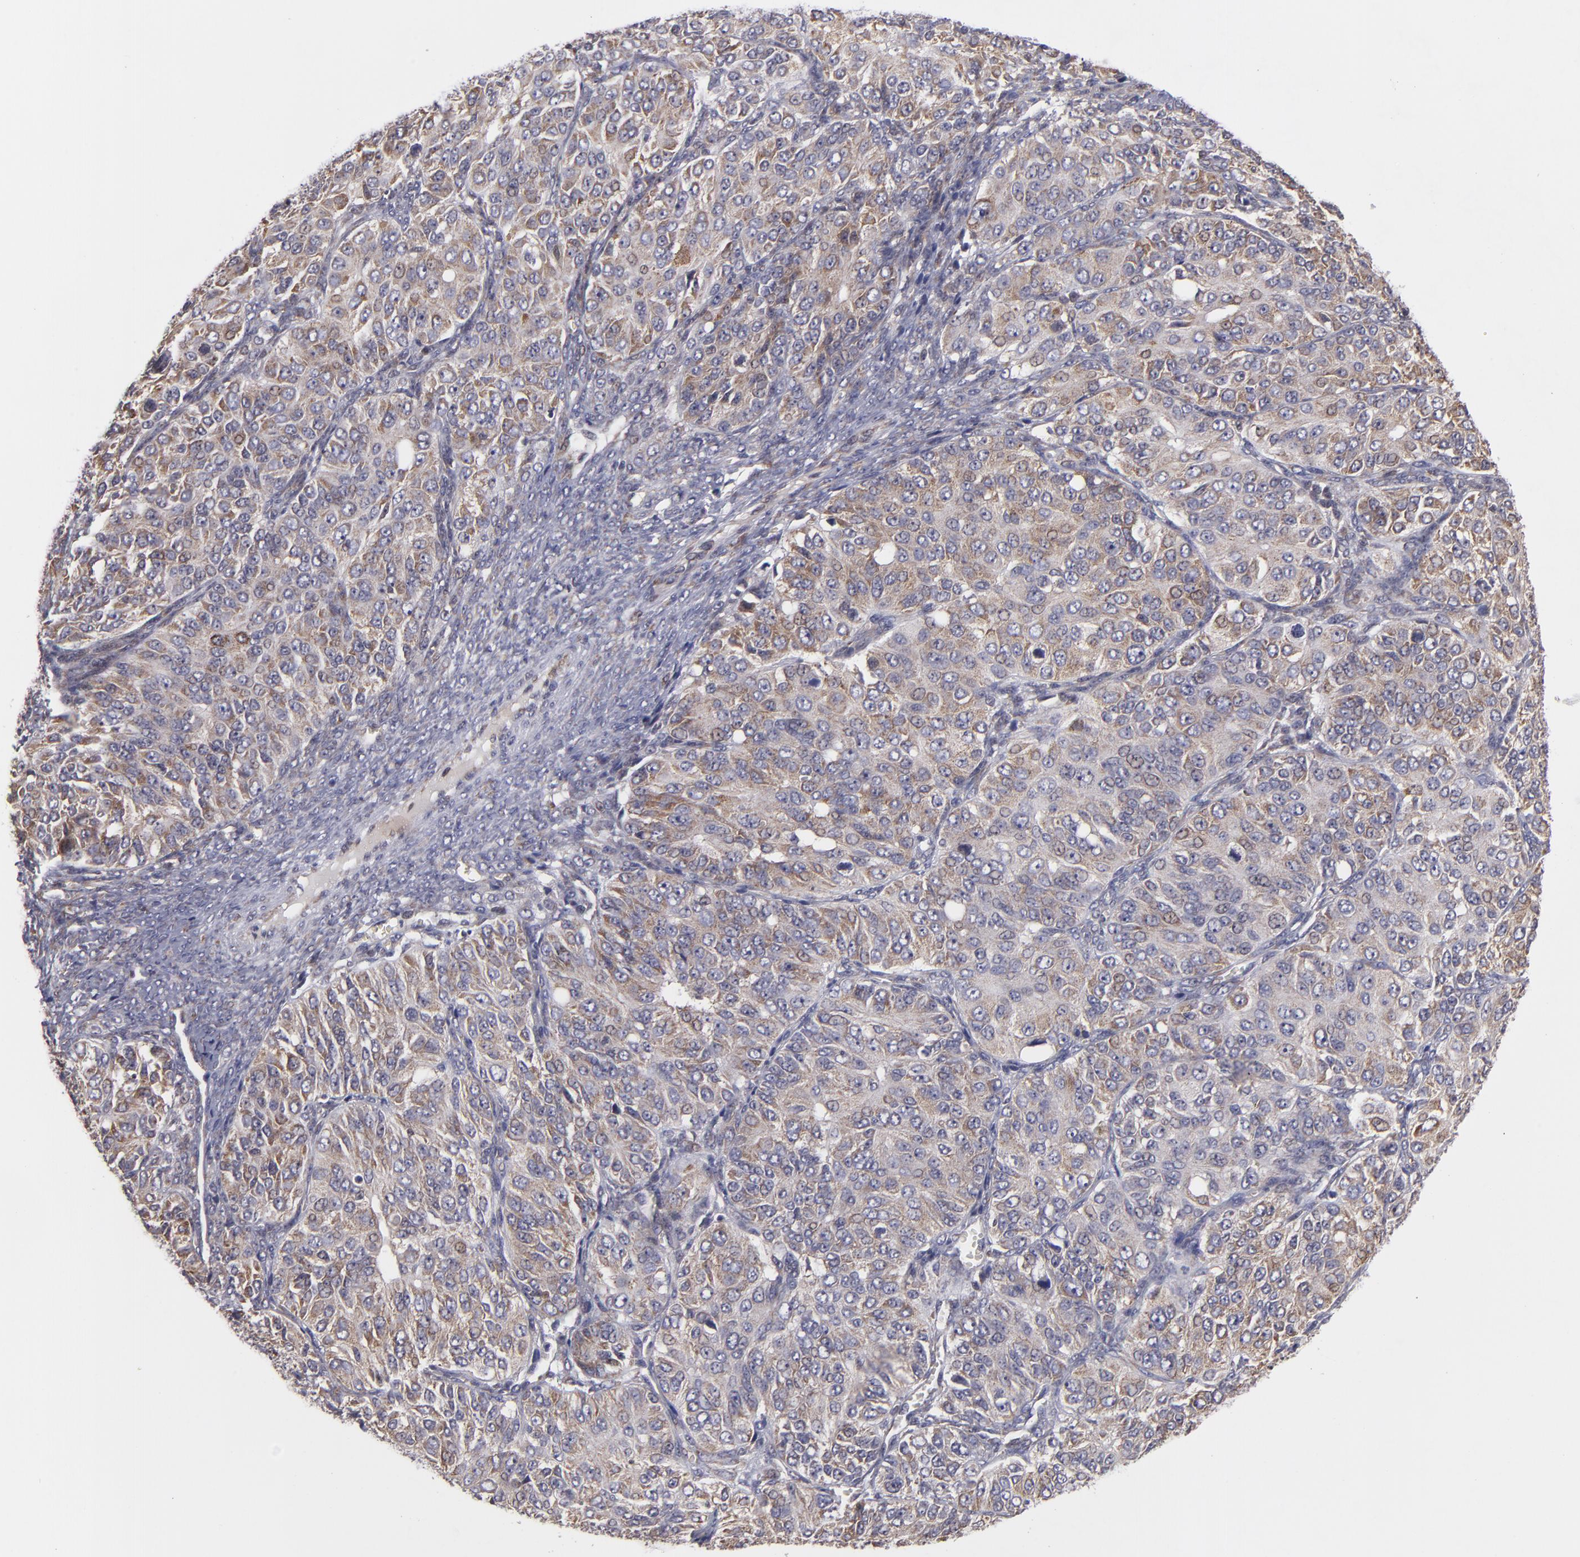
{"staining": {"intensity": "weak", "quantity": ">75%", "location": "cytoplasmic/membranous"}, "tissue": "ovarian cancer", "cell_type": "Tumor cells", "image_type": "cancer", "snomed": [{"axis": "morphology", "description": "Carcinoma, endometroid"}, {"axis": "topography", "description": "Ovary"}], "caption": "Immunohistochemical staining of ovarian endometroid carcinoma displays low levels of weak cytoplasmic/membranous protein positivity in approximately >75% of tumor cells. The staining is performed using DAB (3,3'-diaminobenzidine) brown chromogen to label protein expression. The nuclei are counter-stained blue using hematoxylin.", "gene": "CASP1", "patient": {"sex": "female", "age": 51}}